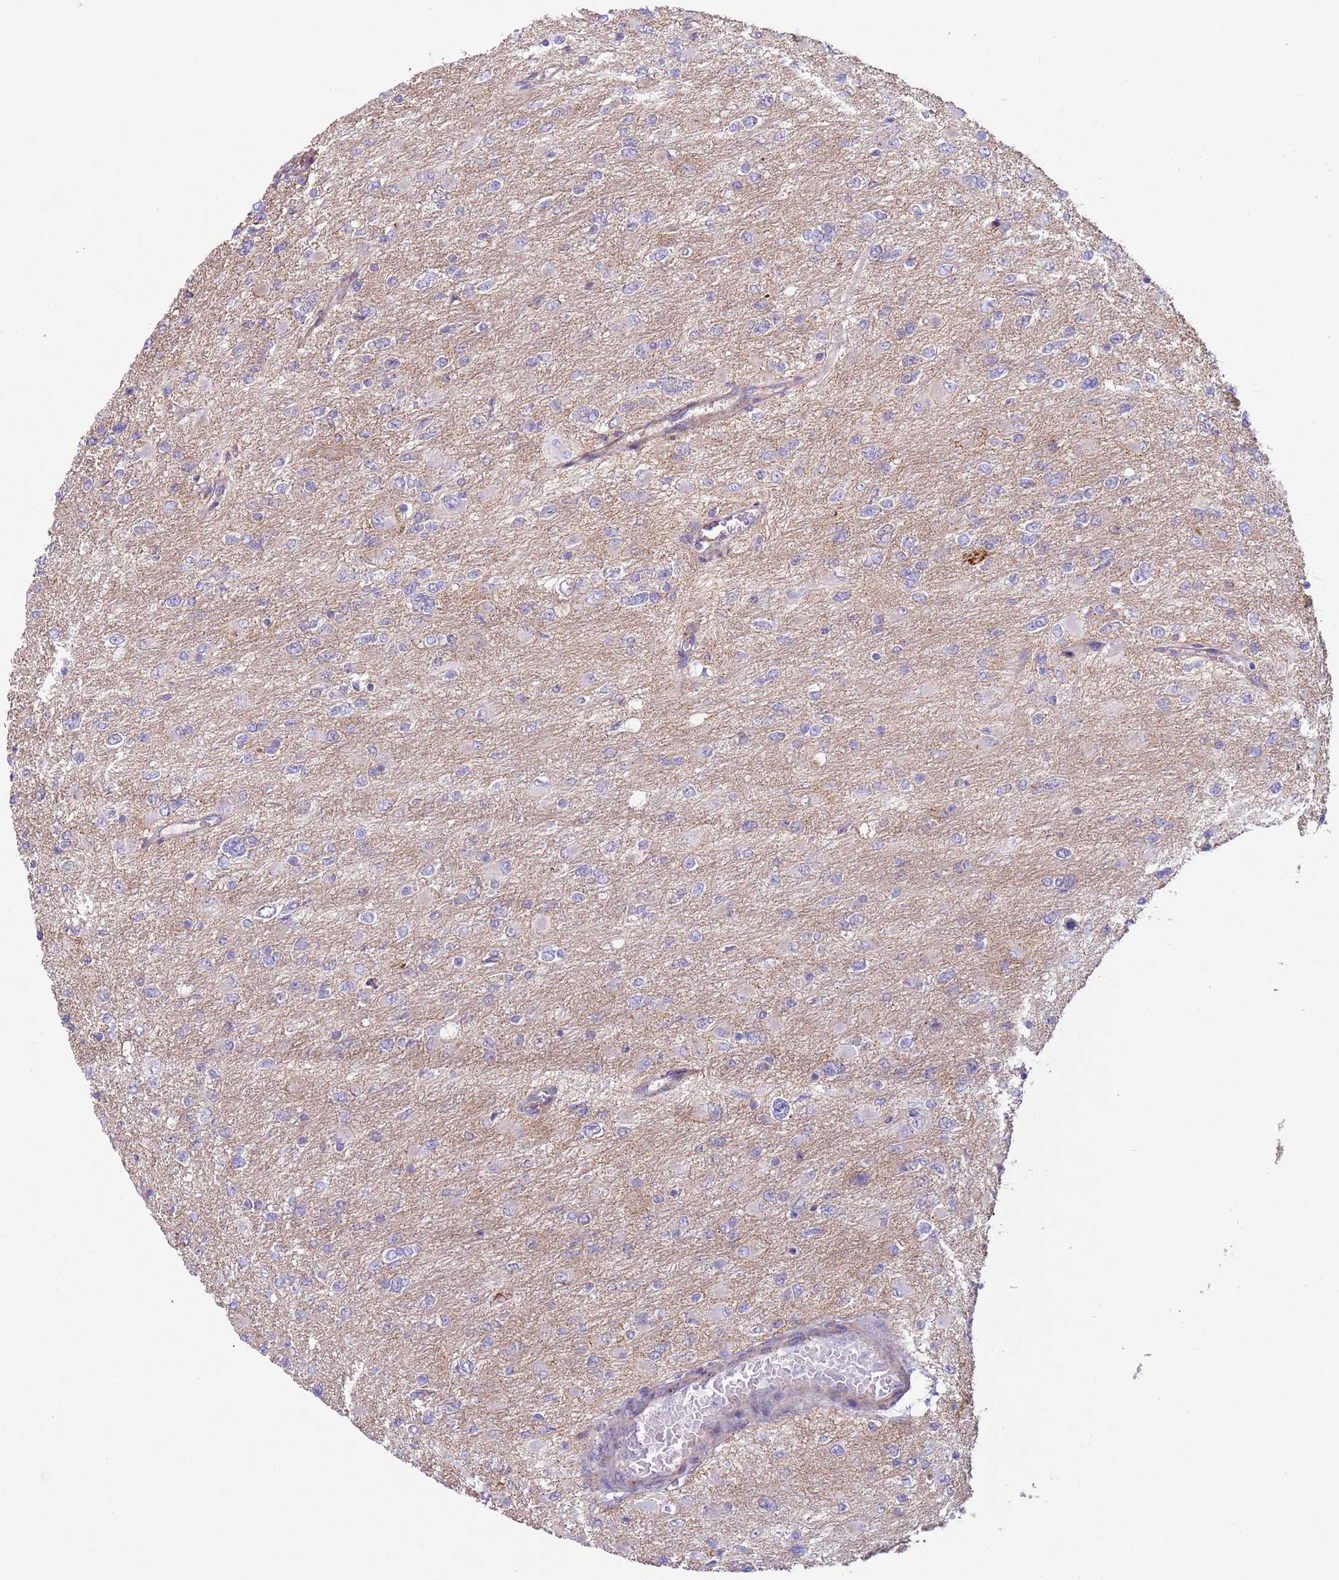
{"staining": {"intensity": "negative", "quantity": "none", "location": "none"}, "tissue": "glioma", "cell_type": "Tumor cells", "image_type": "cancer", "snomed": [{"axis": "morphology", "description": "Glioma, malignant, High grade"}, {"axis": "topography", "description": "Cerebral cortex"}], "caption": "Immunohistochemistry (IHC) of malignant glioma (high-grade) reveals no expression in tumor cells.", "gene": "HEATR1", "patient": {"sex": "female", "age": 36}}